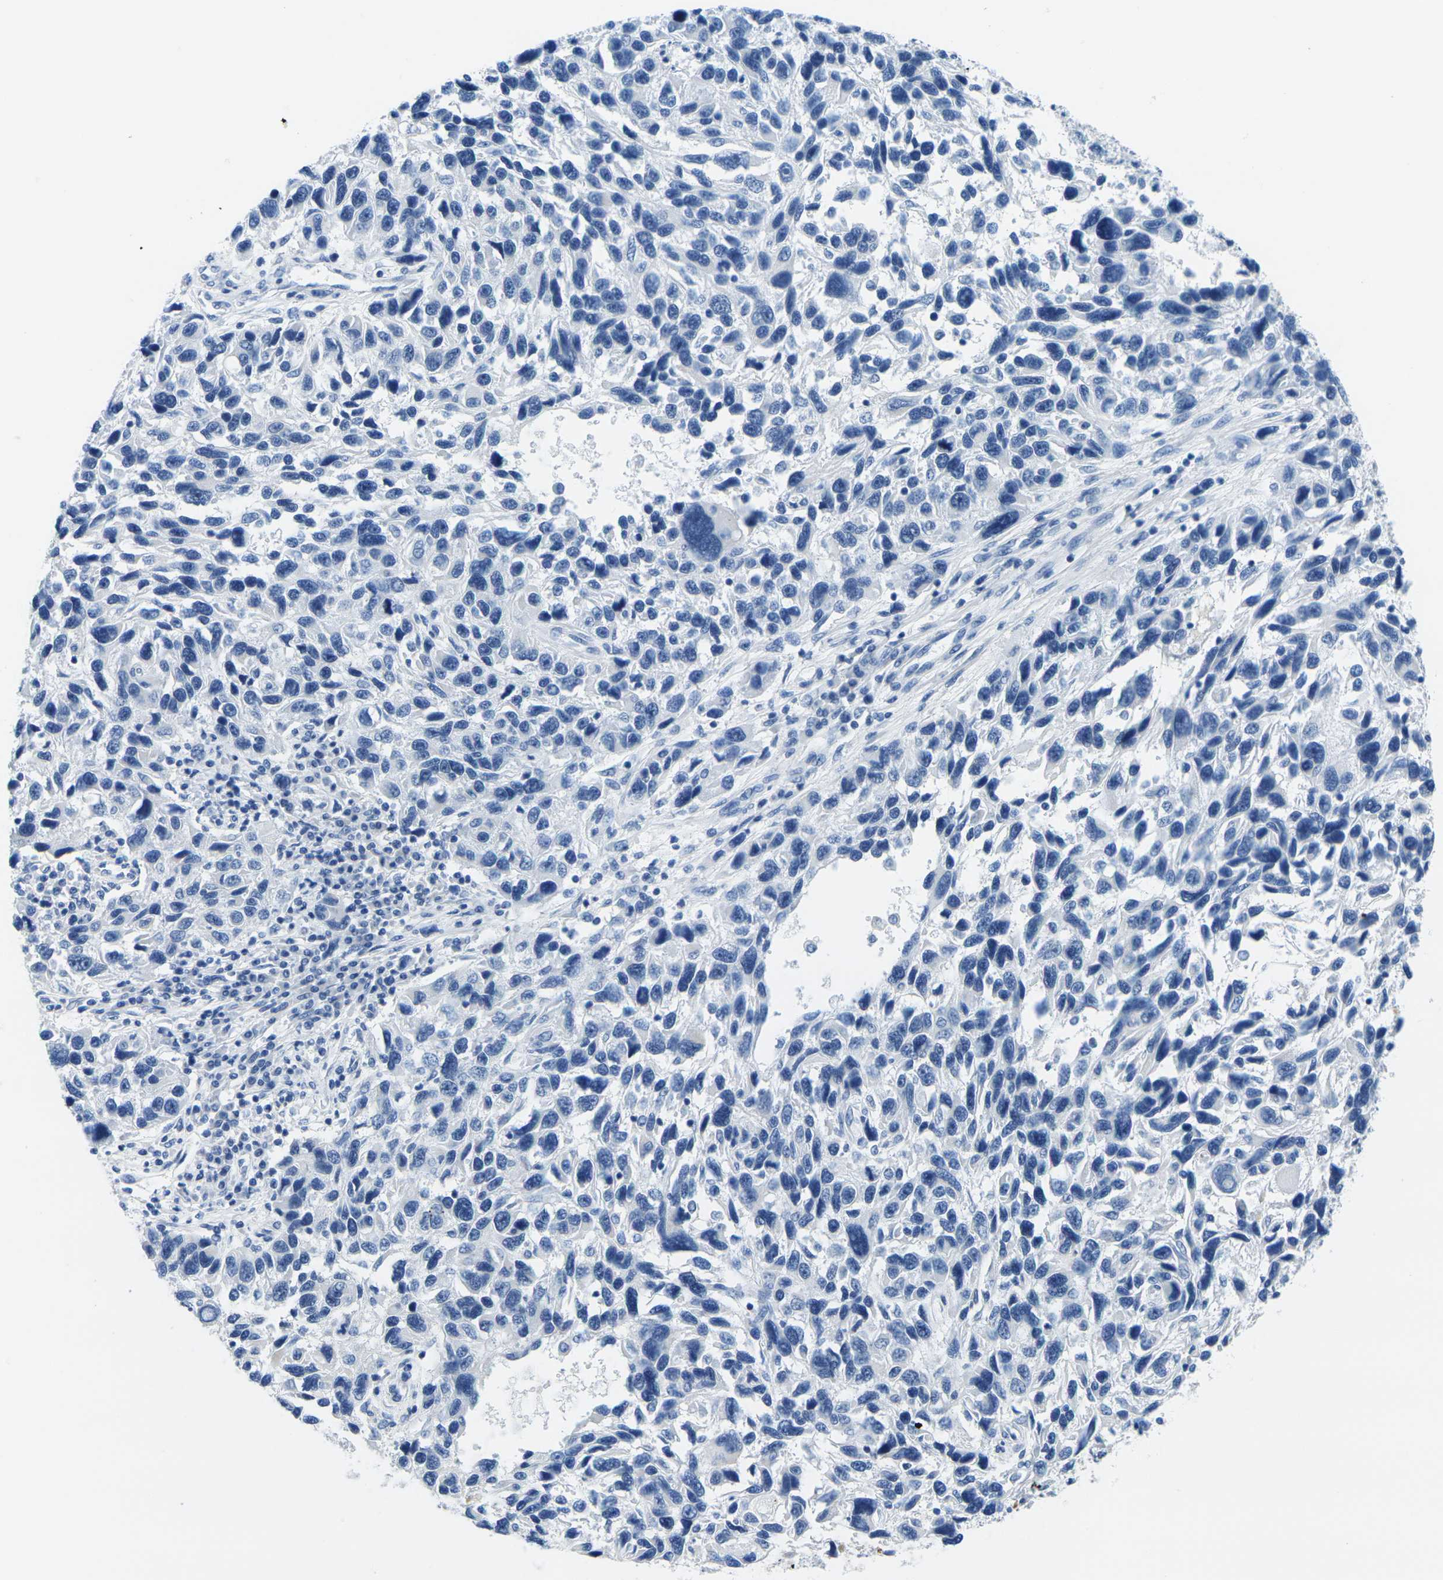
{"staining": {"intensity": "negative", "quantity": "none", "location": "none"}, "tissue": "melanoma", "cell_type": "Tumor cells", "image_type": "cancer", "snomed": [{"axis": "morphology", "description": "Malignant melanoma, NOS"}, {"axis": "topography", "description": "Skin"}], "caption": "IHC image of malignant melanoma stained for a protein (brown), which reveals no expression in tumor cells.", "gene": "FAM3D", "patient": {"sex": "male", "age": 53}}